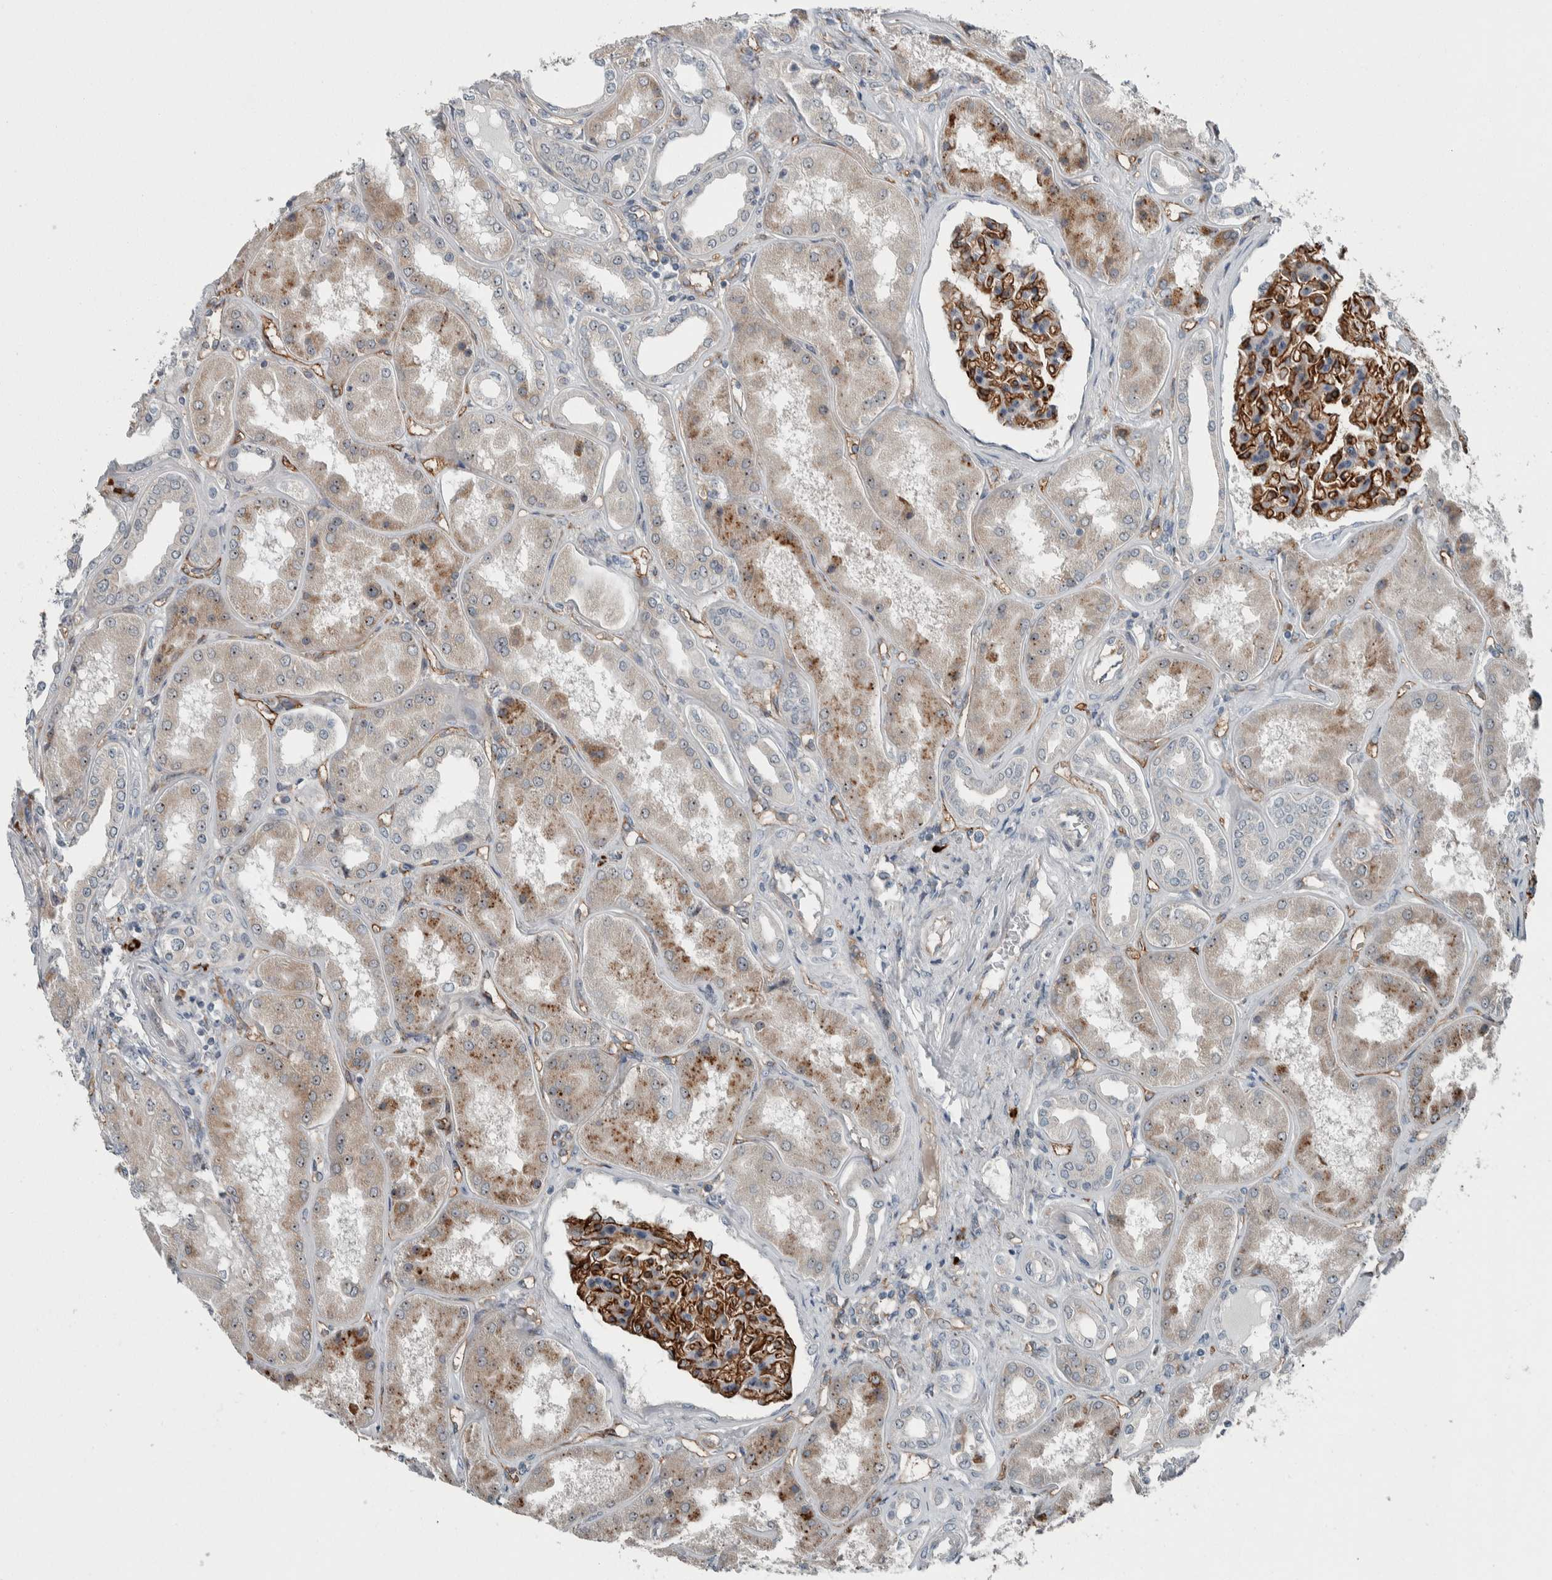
{"staining": {"intensity": "strong", "quantity": ">75%", "location": "cytoplasmic/membranous"}, "tissue": "kidney", "cell_type": "Cells in glomeruli", "image_type": "normal", "snomed": [{"axis": "morphology", "description": "Normal tissue, NOS"}, {"axis": "topography", "description": "Kidney"}], "caption": "Protein expression by IHC displays strong cytoplasmic/membranous positivity in approximately >75% of cells in glomeruli in normal kidney.", "gene": "USP25", "patient": {"sex": "female", "age": 56}}